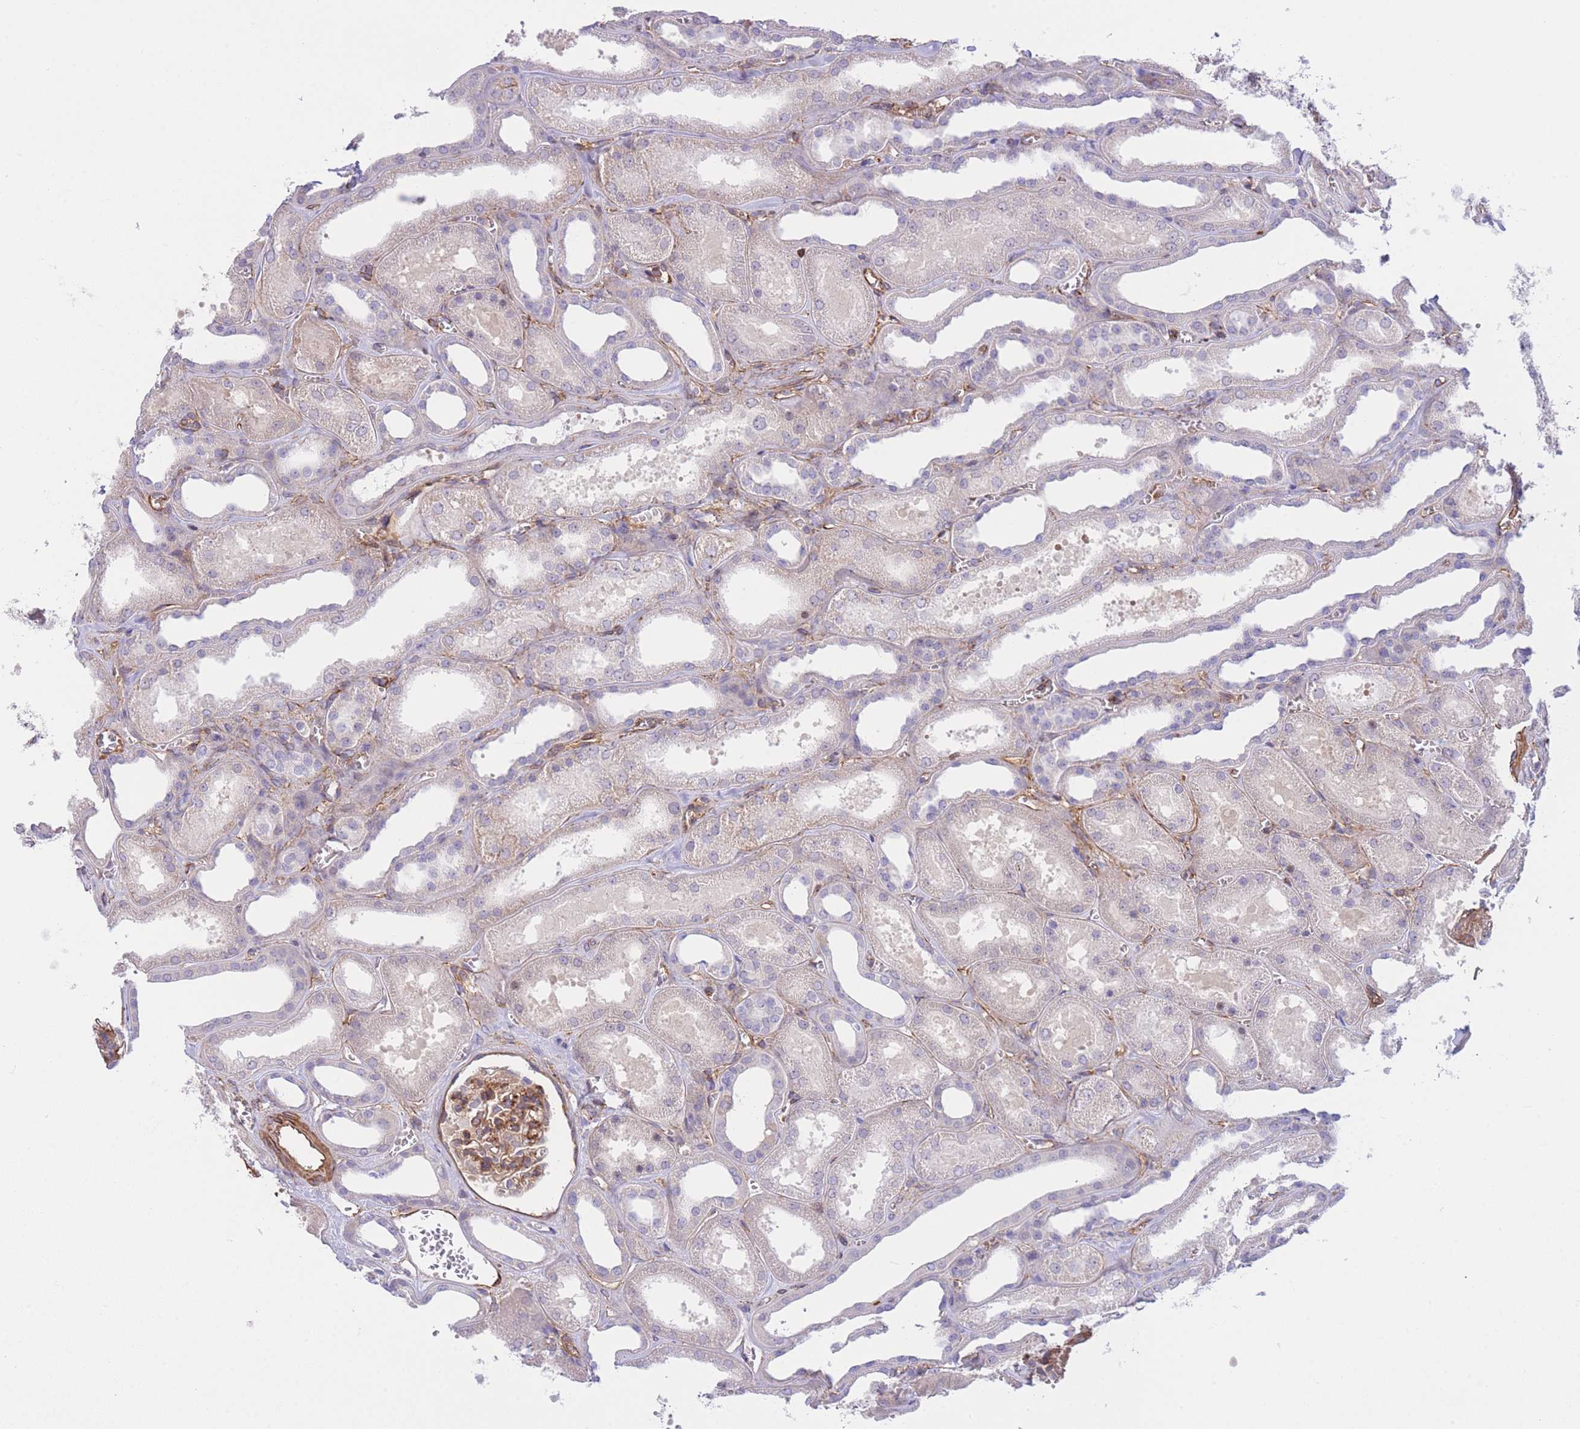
{"staining": {"intensity": "moderate", "quantity": "25%-75%", "location": "cytoplasmic/membranous"}, "tissue": "kidney", "cell_type": "Cells in glomeruli", "image_type": "normal", "snomed": [{"axis": "morphology", "description": "Normal tissue, NOS"}, {"axis": "morphology", "description": "Adenocarcinoma, NOS"}, {"axis": "topography", "description": "Kidney"}], "caption": "Immunohistochemical staining of benign human kidney reveals 25%-75% levels of moderate cytoplasmic/membranous protein expression in about 25%-75% of cells in glomeruli. (brown staining indicates protein expression, while blue staining denotes nuclei).", "gene": "CDC25B", "patient": {"sex": "female", "age": 68}}